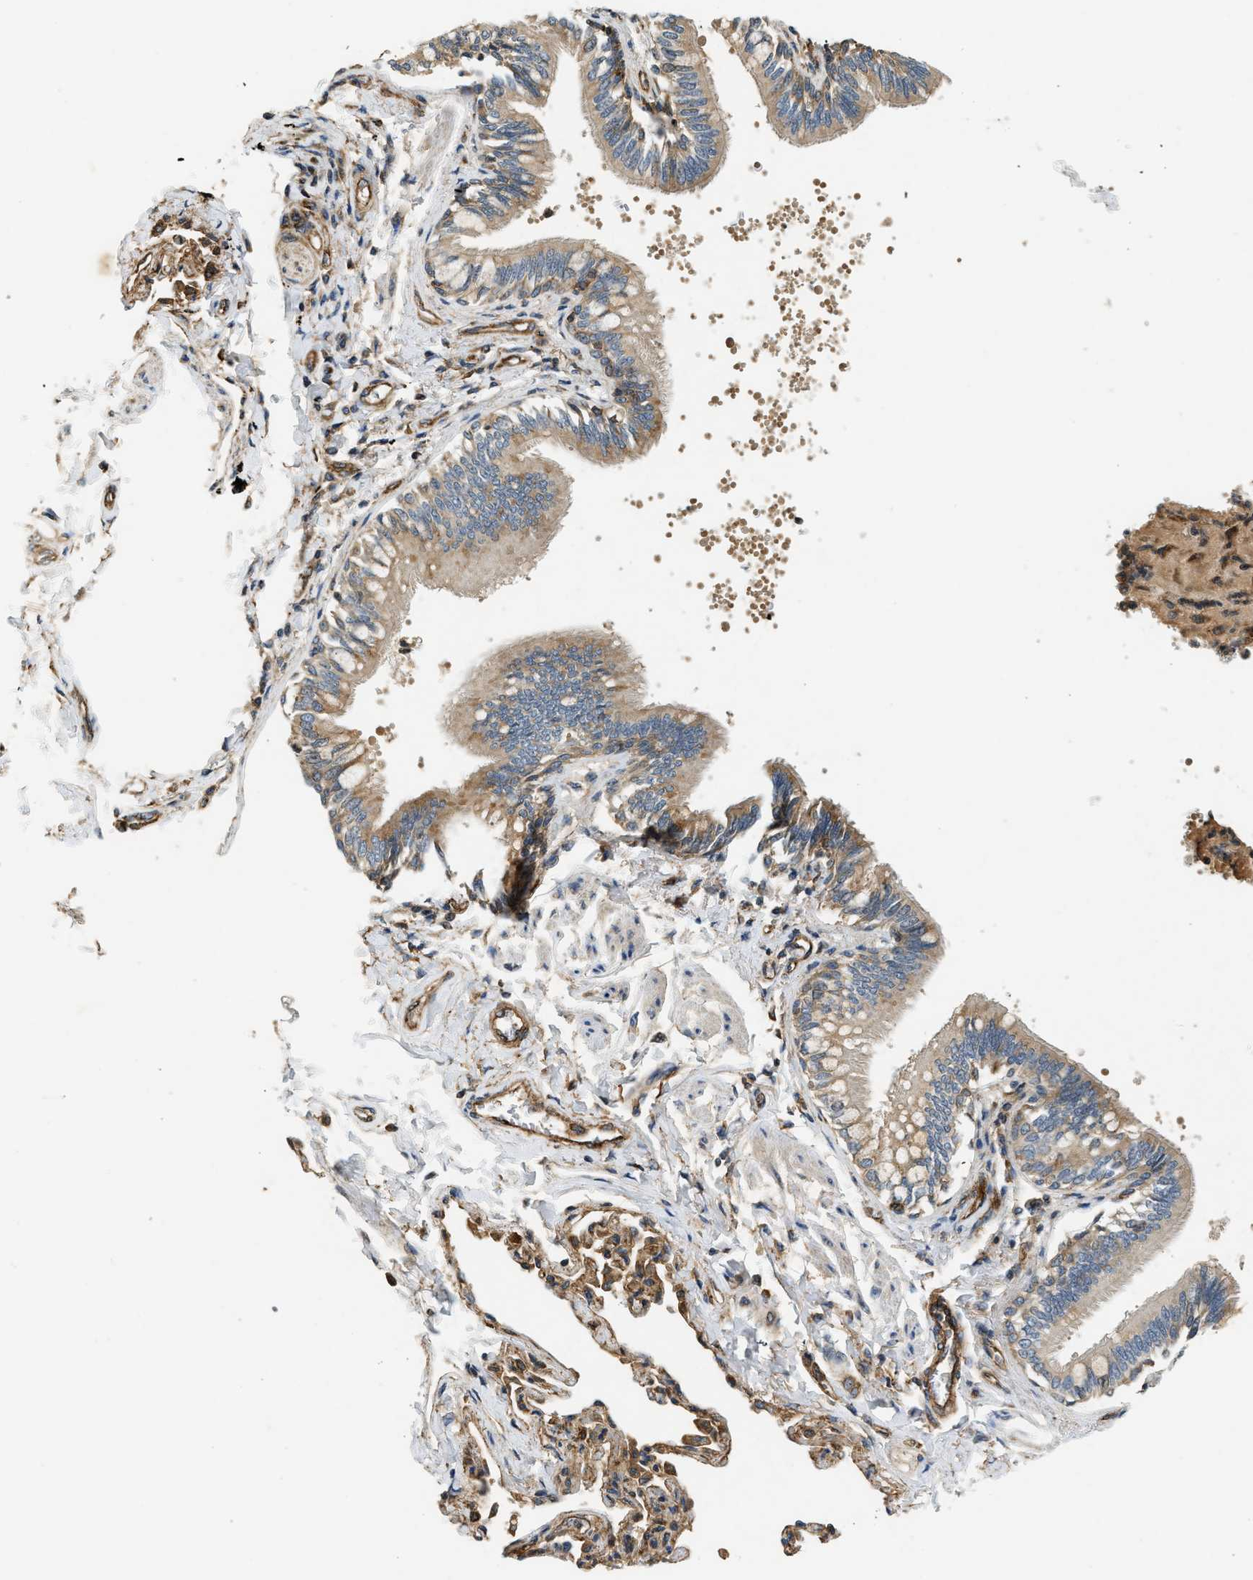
{"staining": {"intensity": "moderate", "quantity": ">75%", "location": "cytoplasmic/membranous"}, "tissue": "bronchus", "cell_type": "Respiratory epithelial cells", "image_type": "normal", "snomed": [{"axis": "morphology", "description": "Normal tissue, NOS"}, {"axis": "topography", "description": "Lung"}], "caption": "High-power microscopy captured an IHC image of normal bronchus, revealing moderate cytoplasmic/membranous expression in approximately >75% of respiratory epithelial cells. Immunohistochemistry (ihc) stains the protein of interest in brown and the nuclei are stained blue.", "gene": "HIP1", "patient": {"sex": "male", "age": 64}}